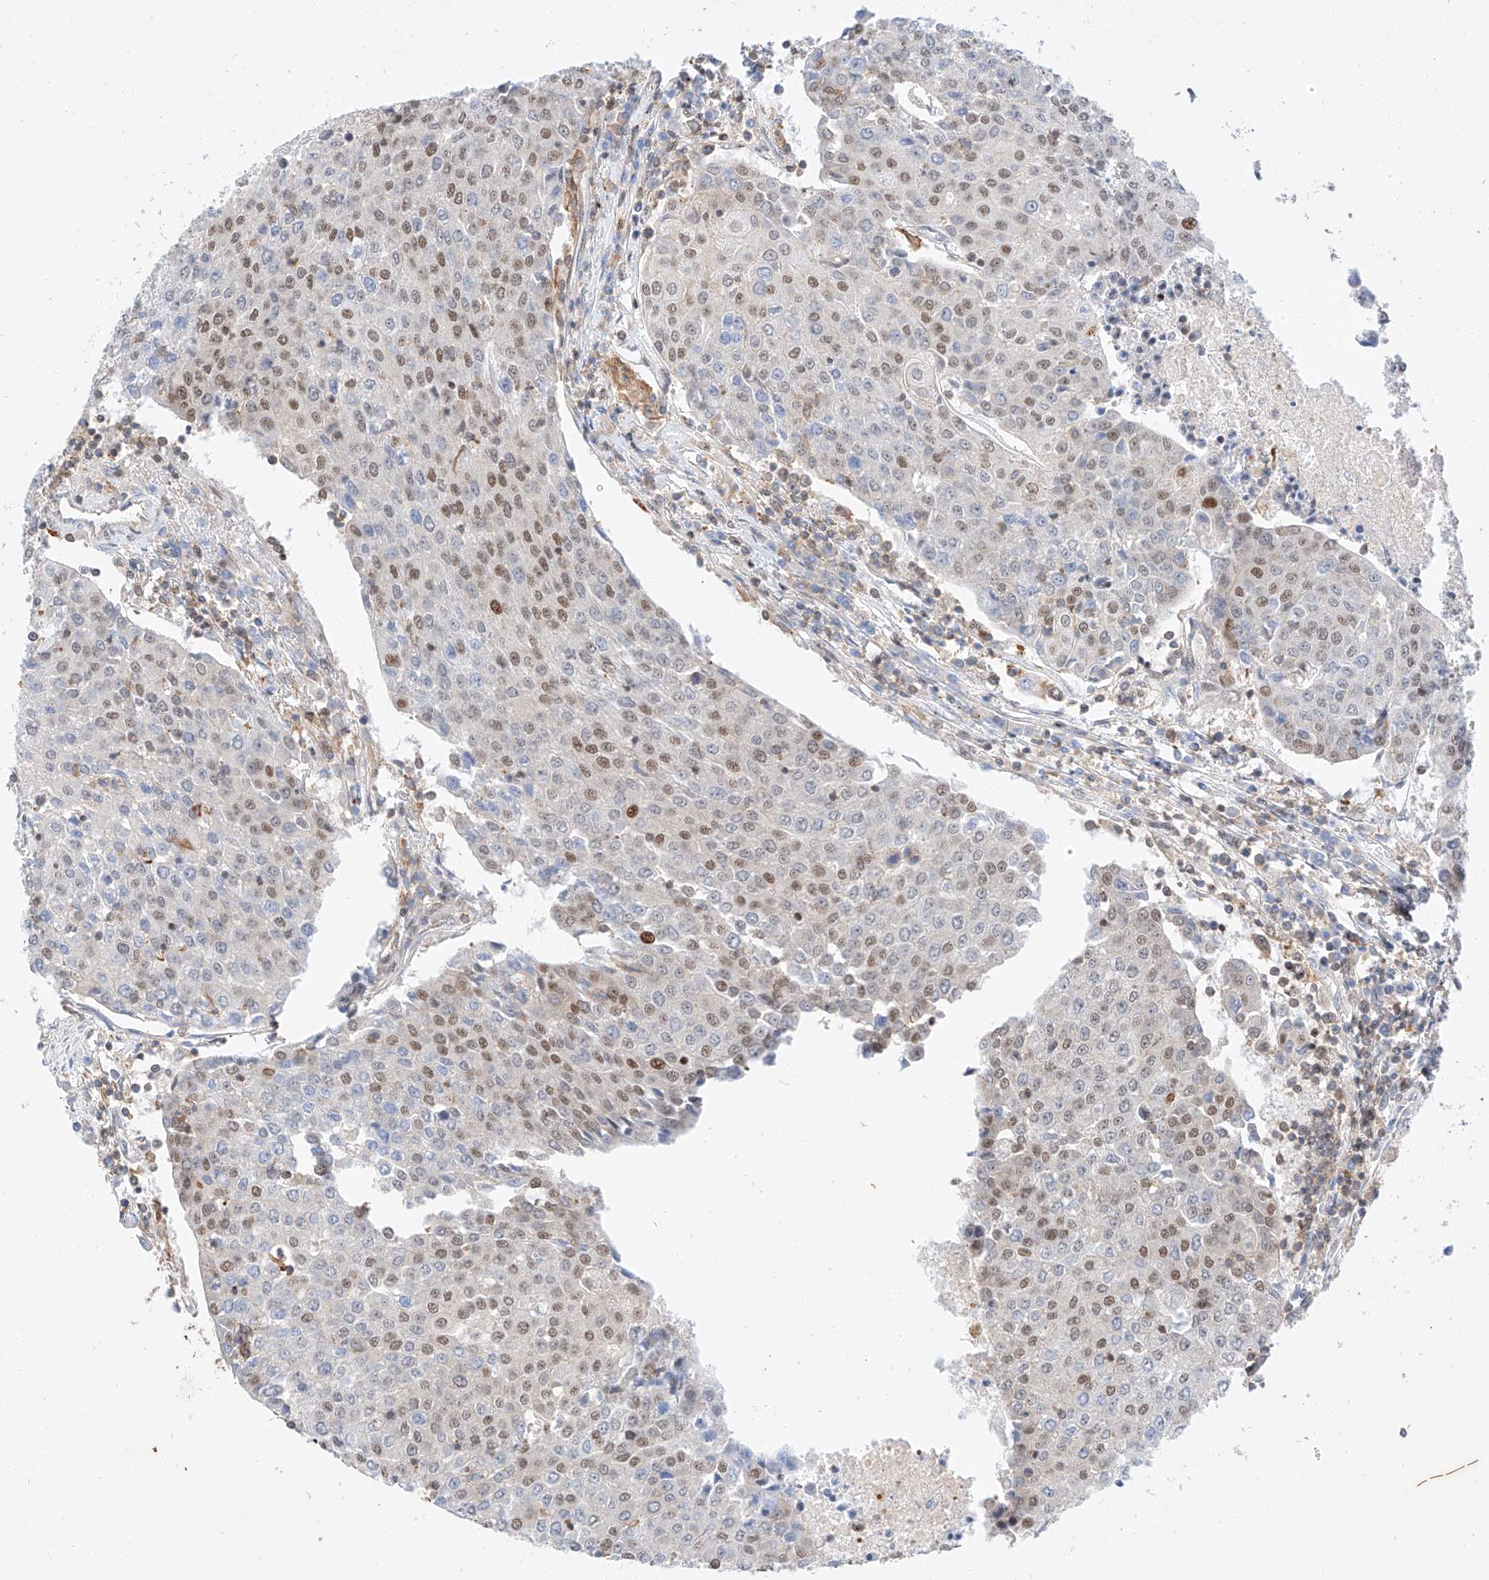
{"staining": {"intensity": "moderate", "quantity": "25%-75%", "location": "nuclear"}, "tissue": "urothelial cancer", "cell_type": "Tumor cells", "image_type": "cancer", "snomed": [{"axis": "morphology", "description": "Urothelial carcinoma, High grade"}, {"axis": "topography", "description": "Urinary bladder"}], "caption": "Brown immunohistochemical staining in human urothelial cancer exhibits moderate nuclear staining in approximately 25%-75% of tumor cells. Using DAB (brown) and hematoxylin (blue) stains, captured at high magnification using brightfield microscopy.", "gene": "HDAC9", "patient": {"sex": "female", "age": 85}}